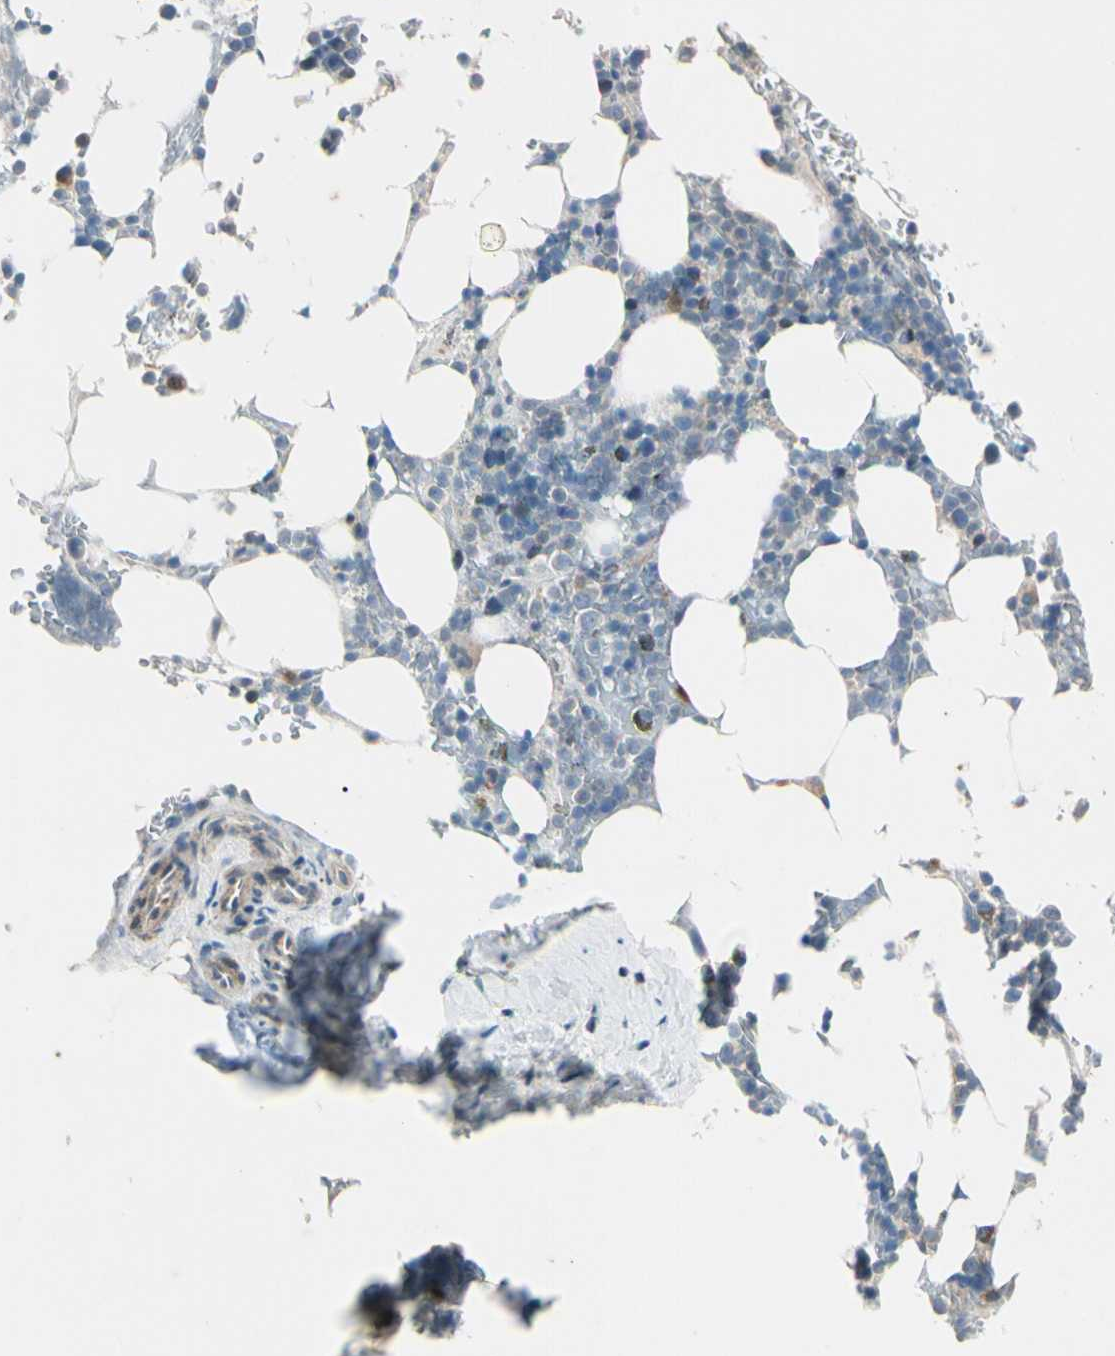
{"staining": {"intensity": "moderate", "quantity": "<25%", "location": "cytoplasmic/membranous"}, "tissue": "bone marrow", "cell_type": "Hematopoietic cells", "image_type": "normal", "snomed": [{"axis": "morphology", "description": "Normal tissue, NOS"}, {"axis": "topography", "description": "Bone marrow"}], "caption": "Immunohistochemistry (IHC) image of benign bone marrow stained for a protein (brown), which demonstrates low levels of moderate cytoplasmic/membranous positivity in about <25% of hematopoietic cells.", "gene": "CDH6", "patient": {"sex": "female", "age": 73}}